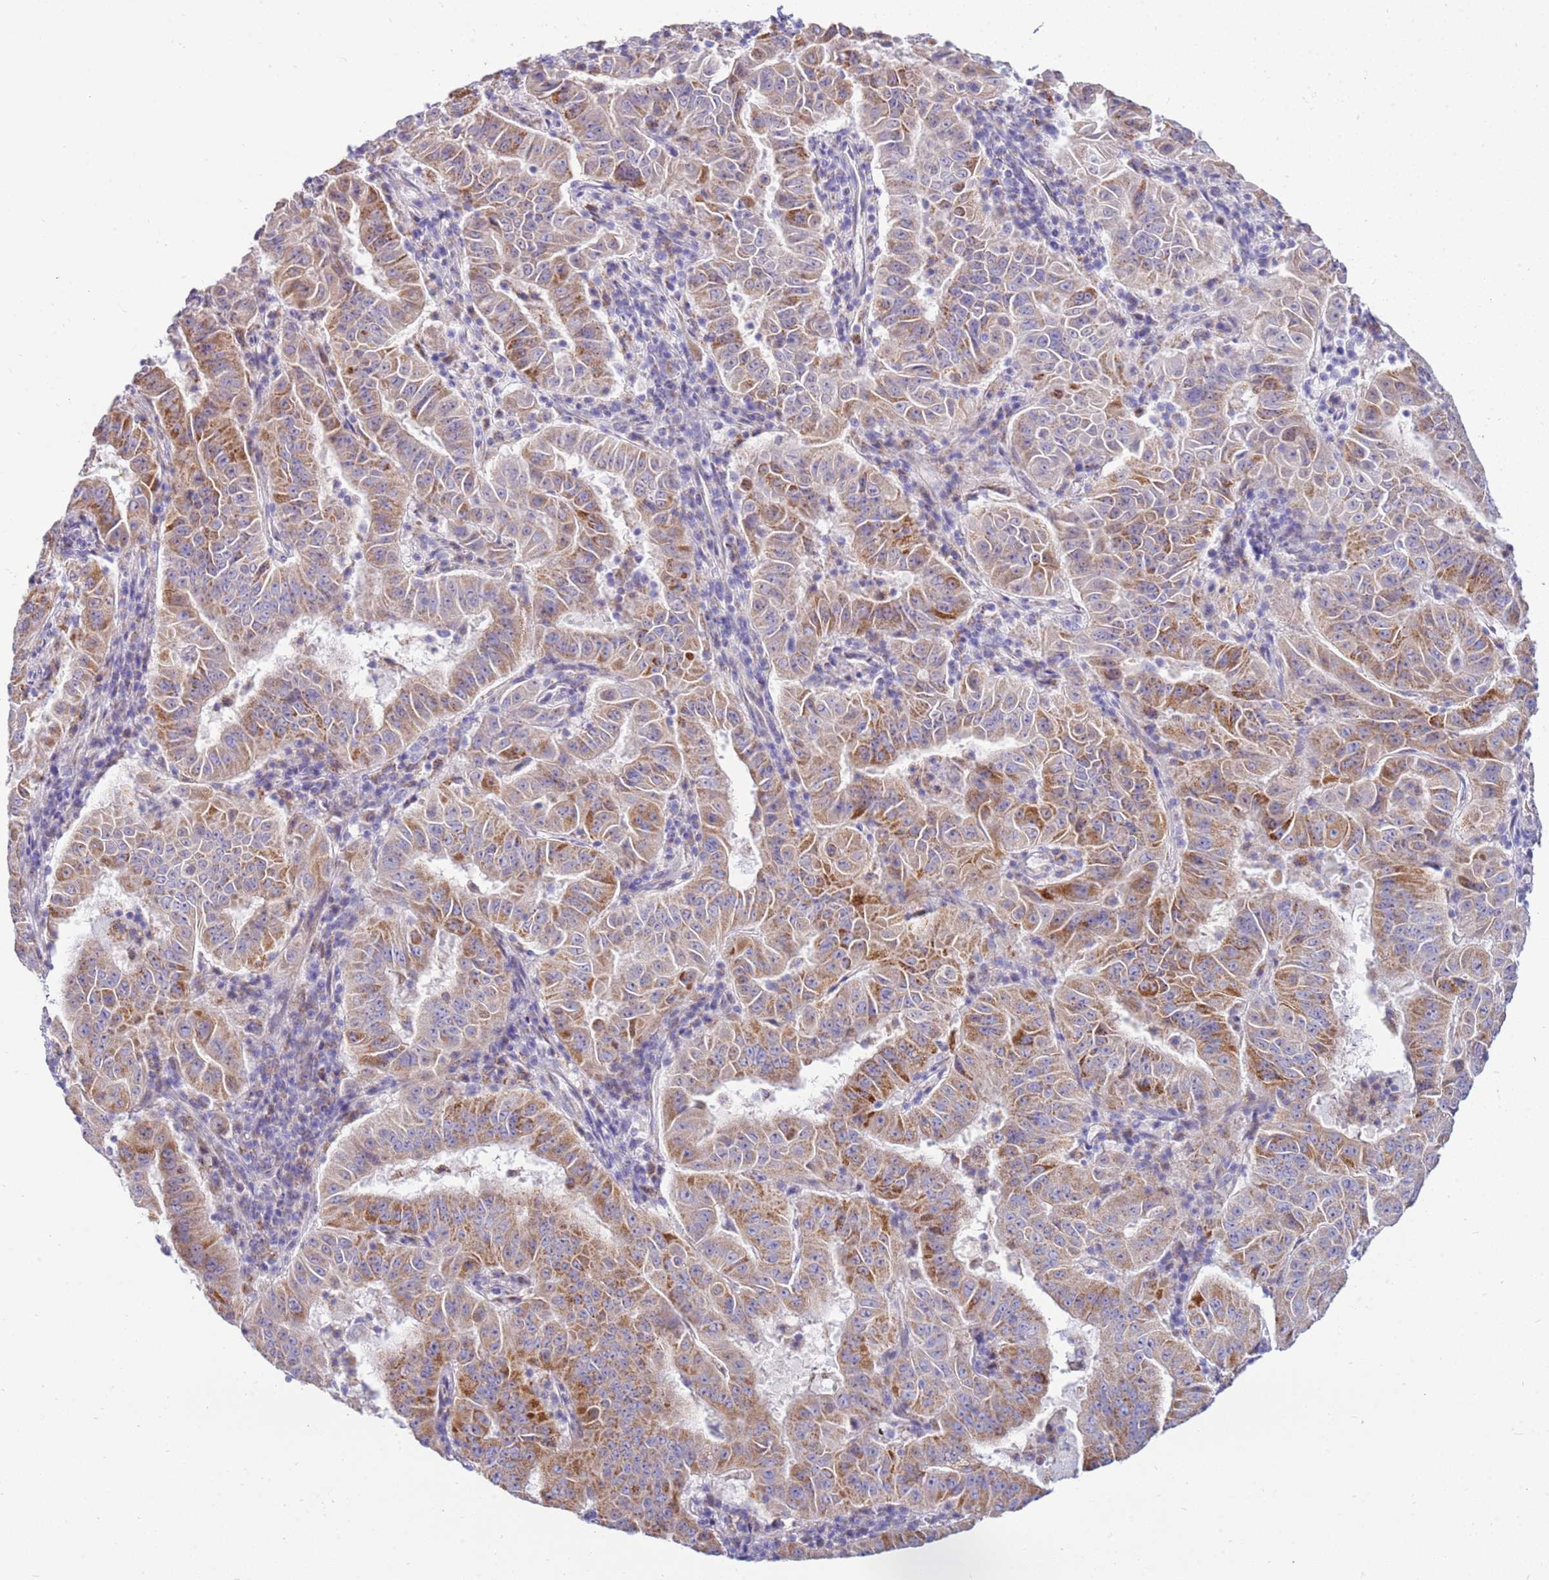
{"staining": {"intensity": "moderate", "quantity": ">75%", "location": "cytoplasmic/membranous"}, "tissue": "pancreatic cancer", "cell_type": "Tumor cells", "image_type": "cancer", "snomed": [{"axis": "morphology", "description": "Adenocarcinoma, NOS"}, {"axis": "topography", "description": "Pancreas"}], "caption": "Pancreatic cancer tissue demonstrates moderate cytoplasmic/membranous staining in approximately >75% of tumor cells Nuclei are stained in blue.", "gene": "IGF1R", "patient": {"sex": "male", "age": 63}}